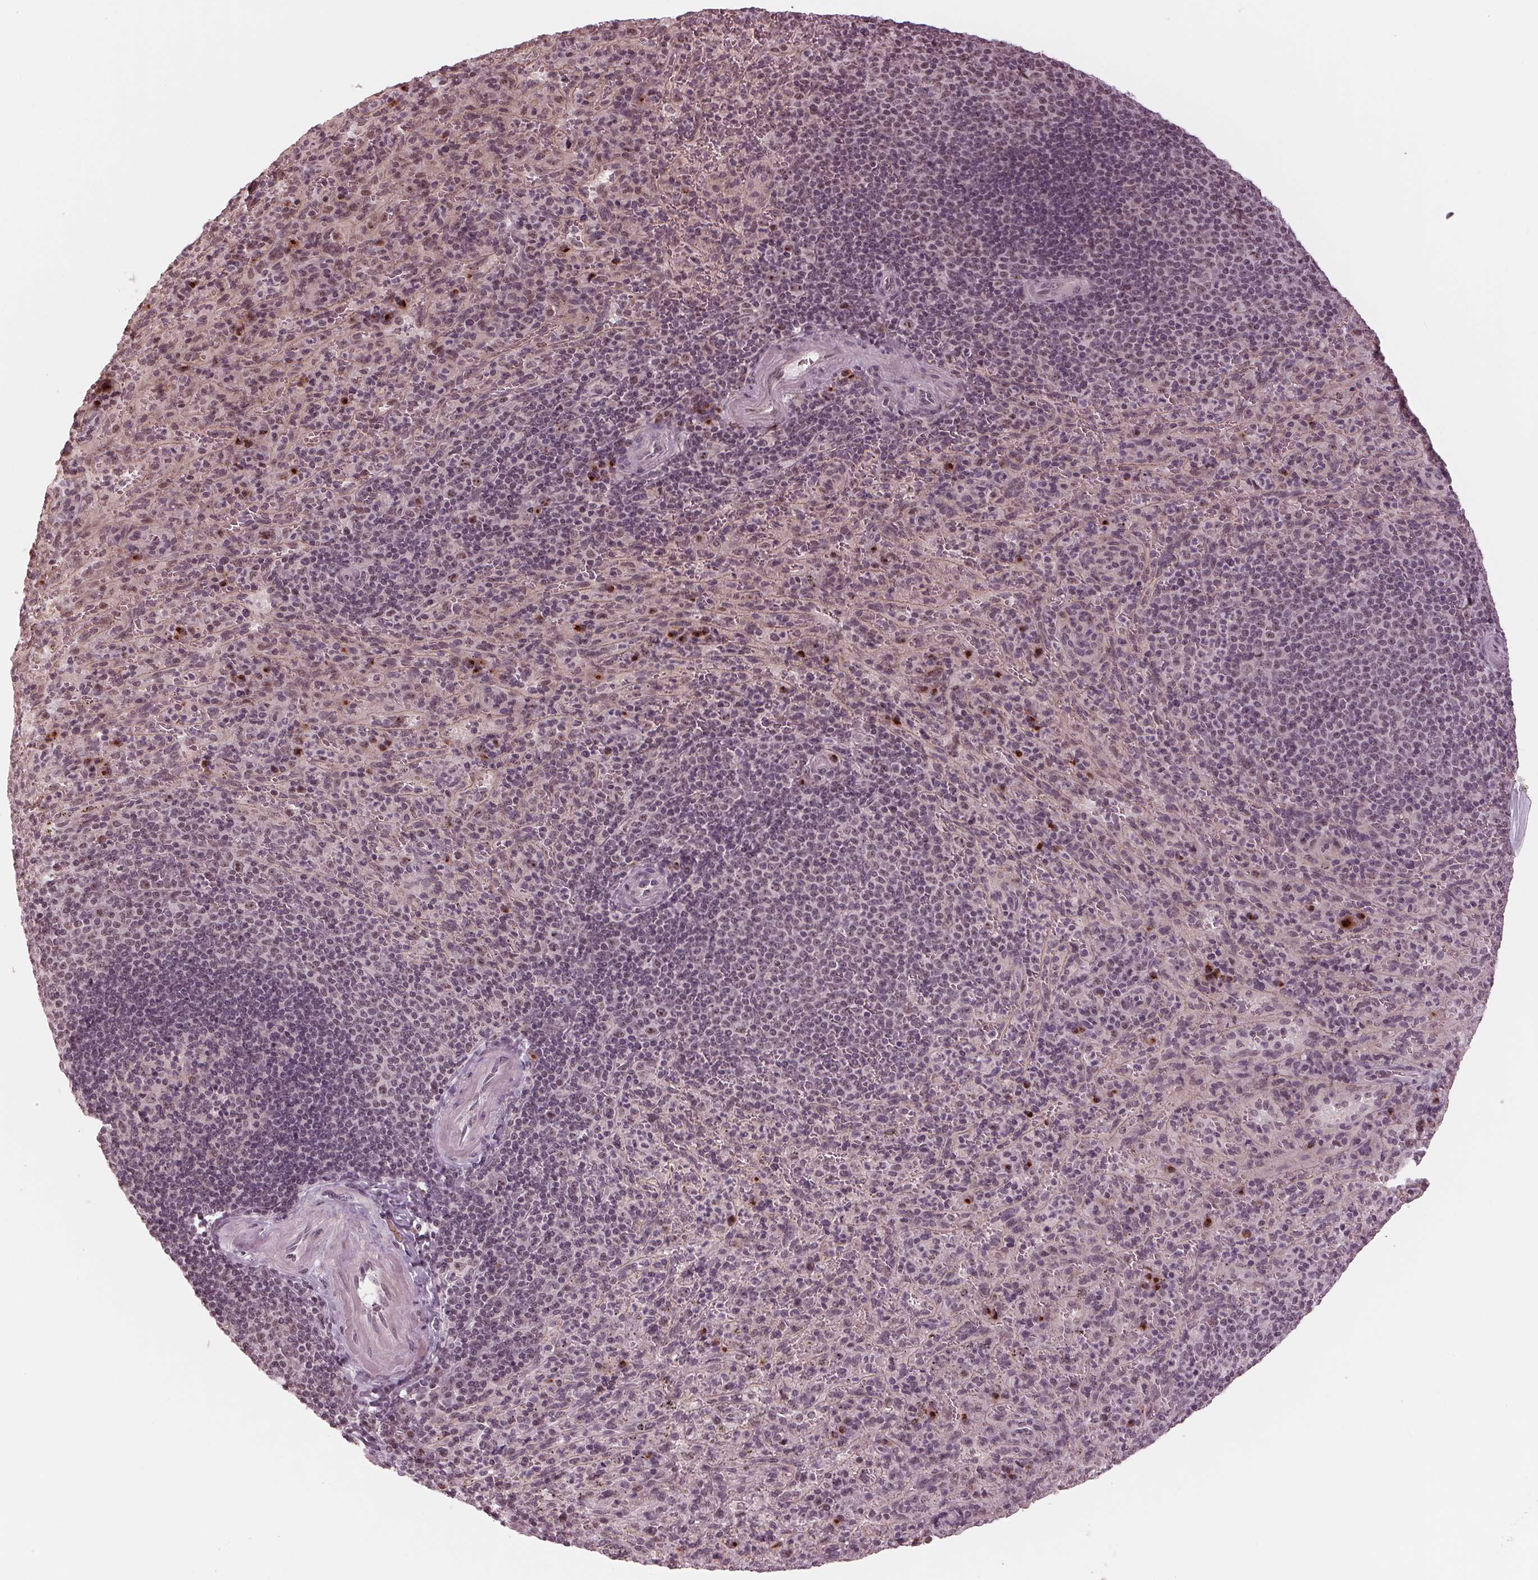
{"staining": {"intensity": "moderate", "quantity": "<25%", "location": "nuclear"}, "tissue": "spleen", "cell_type": "Cells in red pulp", "image_type": "normal", "snomed": [{"axis": "morphology", "description": "Normal tissue, NOS"}, {"axis": "topography", "description": "Spleen"}], "caption": "Immunohistochemistry (IHC) histopathology image of normal spleen: spleen stained using immunohistochemistry (IHC) displays low levels of moderate protein expression localized specifically in the nuclear of cells in red pulp, appearing as a nuclear brown color.", "gene": "SLX4", "patient": {"sex": "male", "age": 57}}